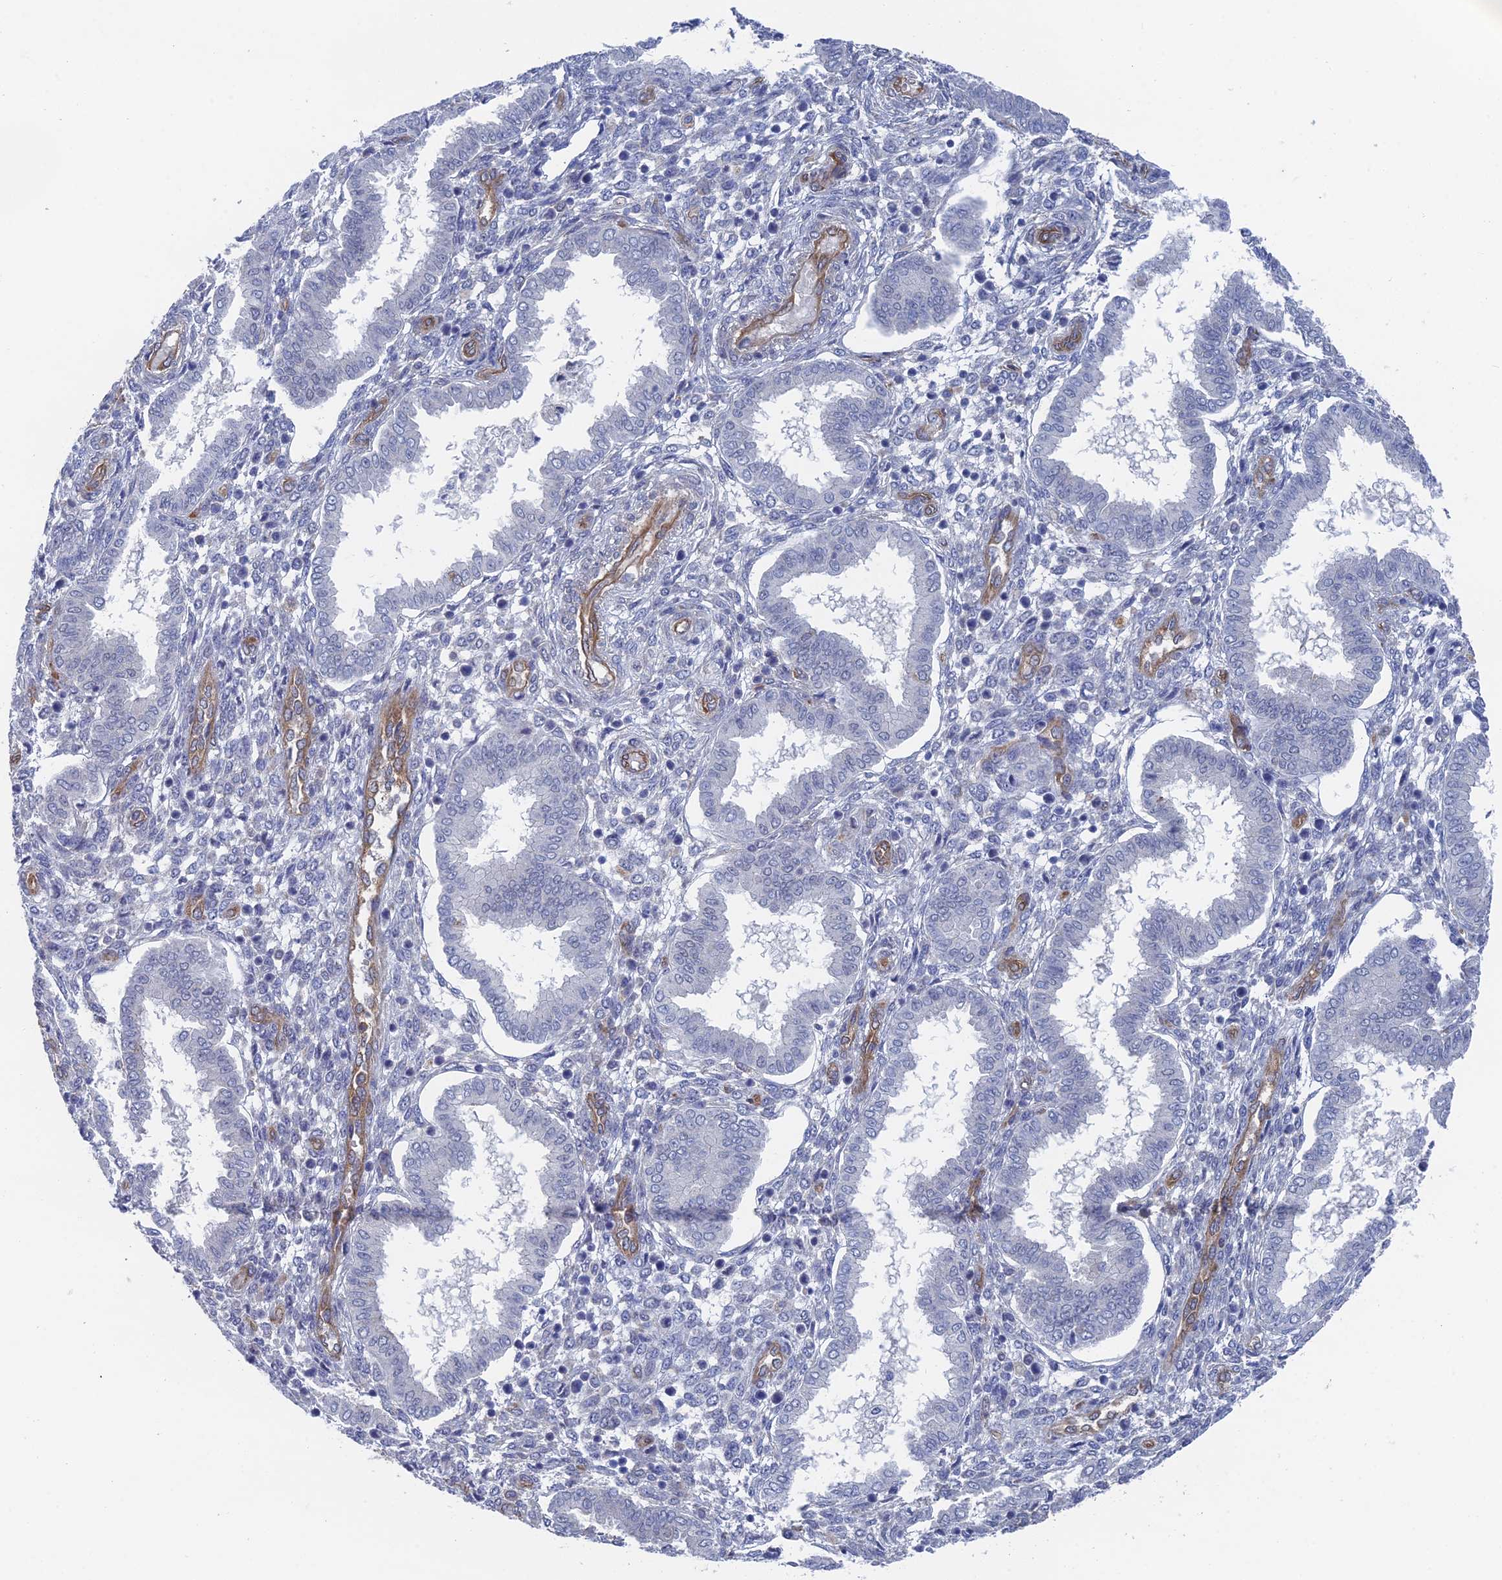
{"staining": {"intensity": "negative", "quantity": "none", "location": "none"}, "tissue": "endometrium", "cell_type": "Cells in endometrial stroma", "image_type": "normal", "snomed": [{"axis": "morphology", "description": "Normal tissue, NOS"}, {"axis": "topography", "description": "Endometrium"}], "caption": "This is an immunohistochemistry (IHC) micrograph of normal human endometrium. There is no positivity in cells in endometrial stroma.", "gene": "ARAP3", "patient": {"sex": "female", "age": 24}}